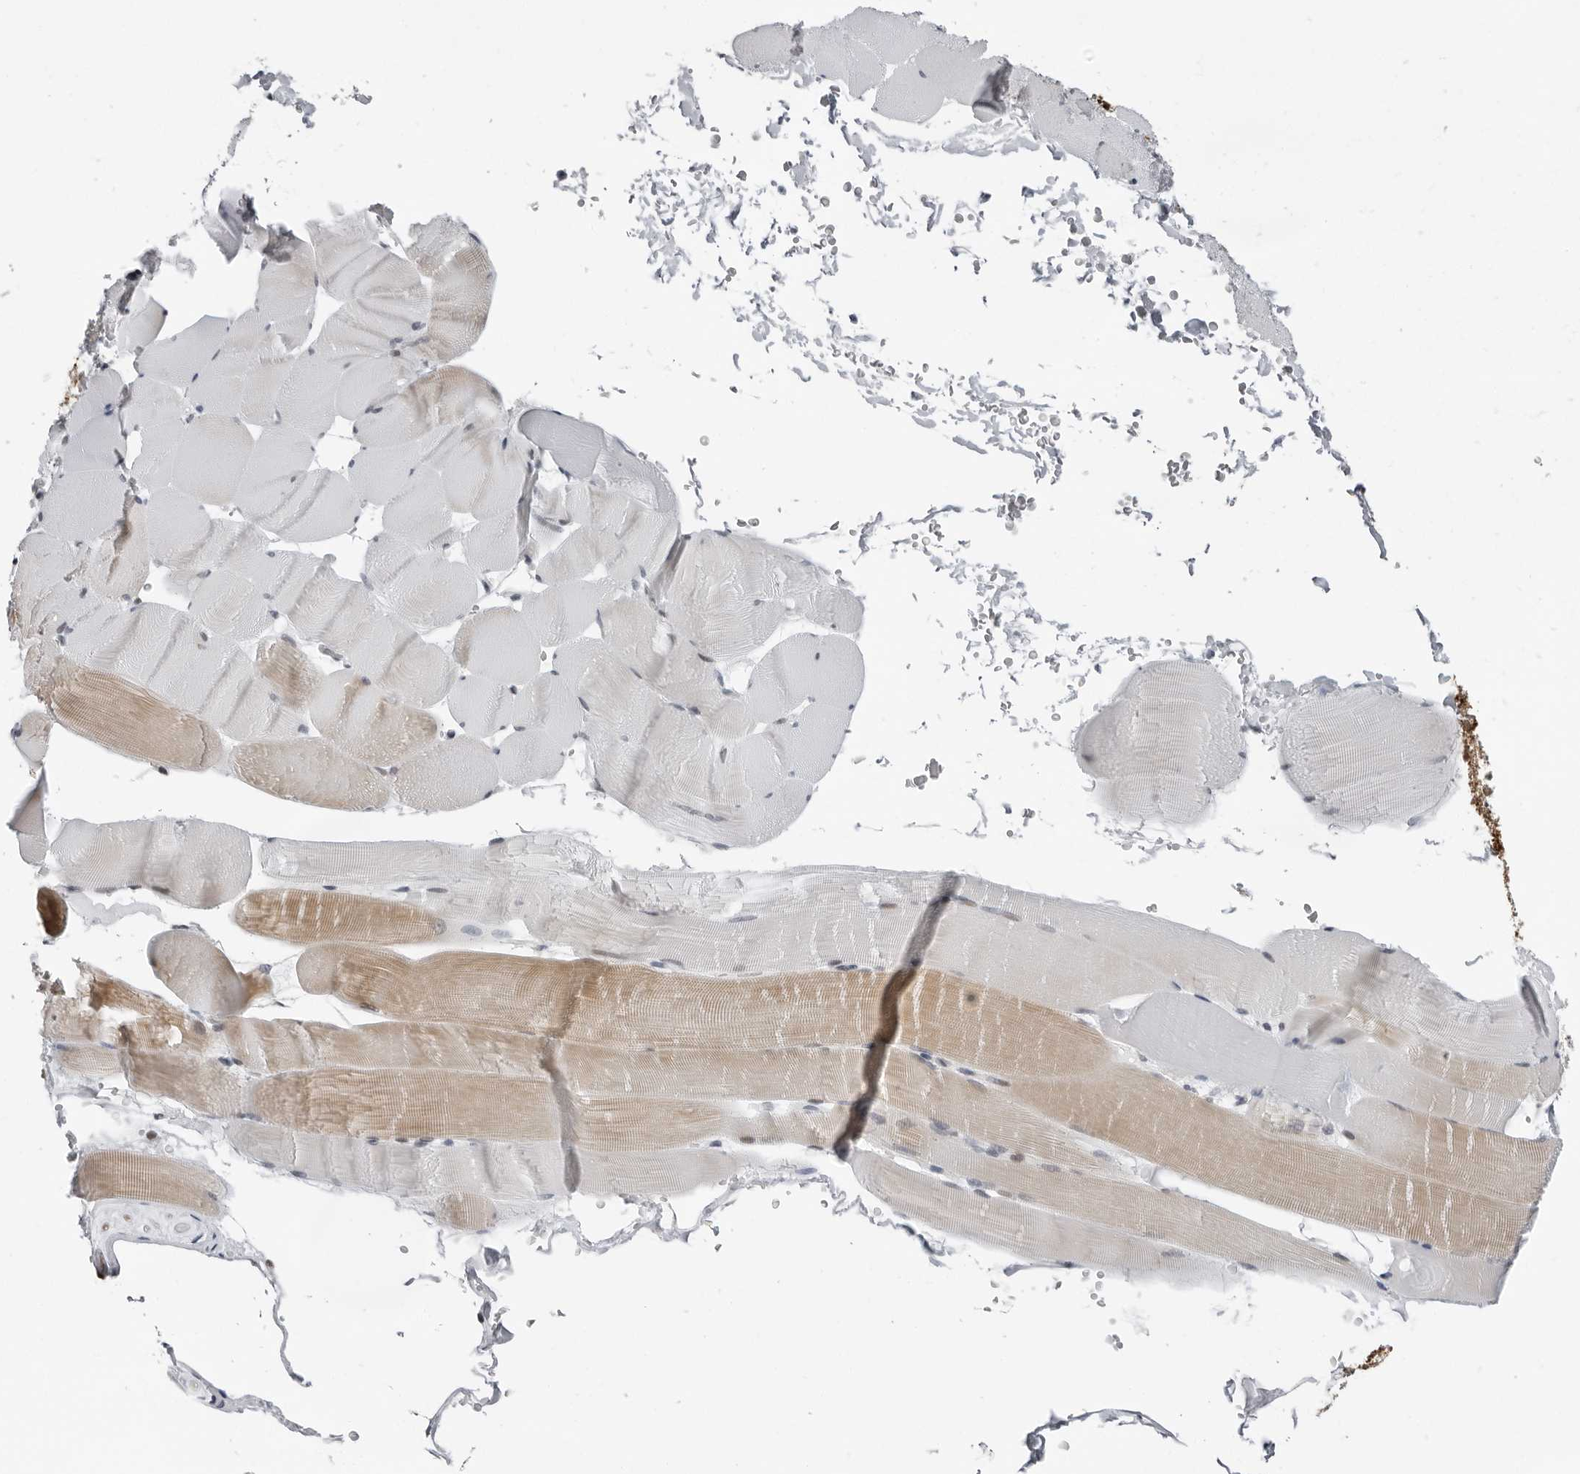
{"staining": {"intensity": "weak", "quantity": "25%-75%", "location": "cytoplasmic/membranous"}, "tissue": "skeletal muscle", "cell_type": "Myocytes", "image_type": "normal", "snomed": [{"axis": "morphology", "description": "Normal tissue, NOS"}, {"axis": "topography", "description": "Skeletal muscle"}], "caption": "Immunohistochemistry micrograph of benign human skeletal muscle stained for a protein (brown), which exhibits low levels of weak cytoplasmic/membranous positivity in approximately 25%-75% of myocytes.", "gene": "PPP1R42", "patient": {"sex": "male", "age": 62}}